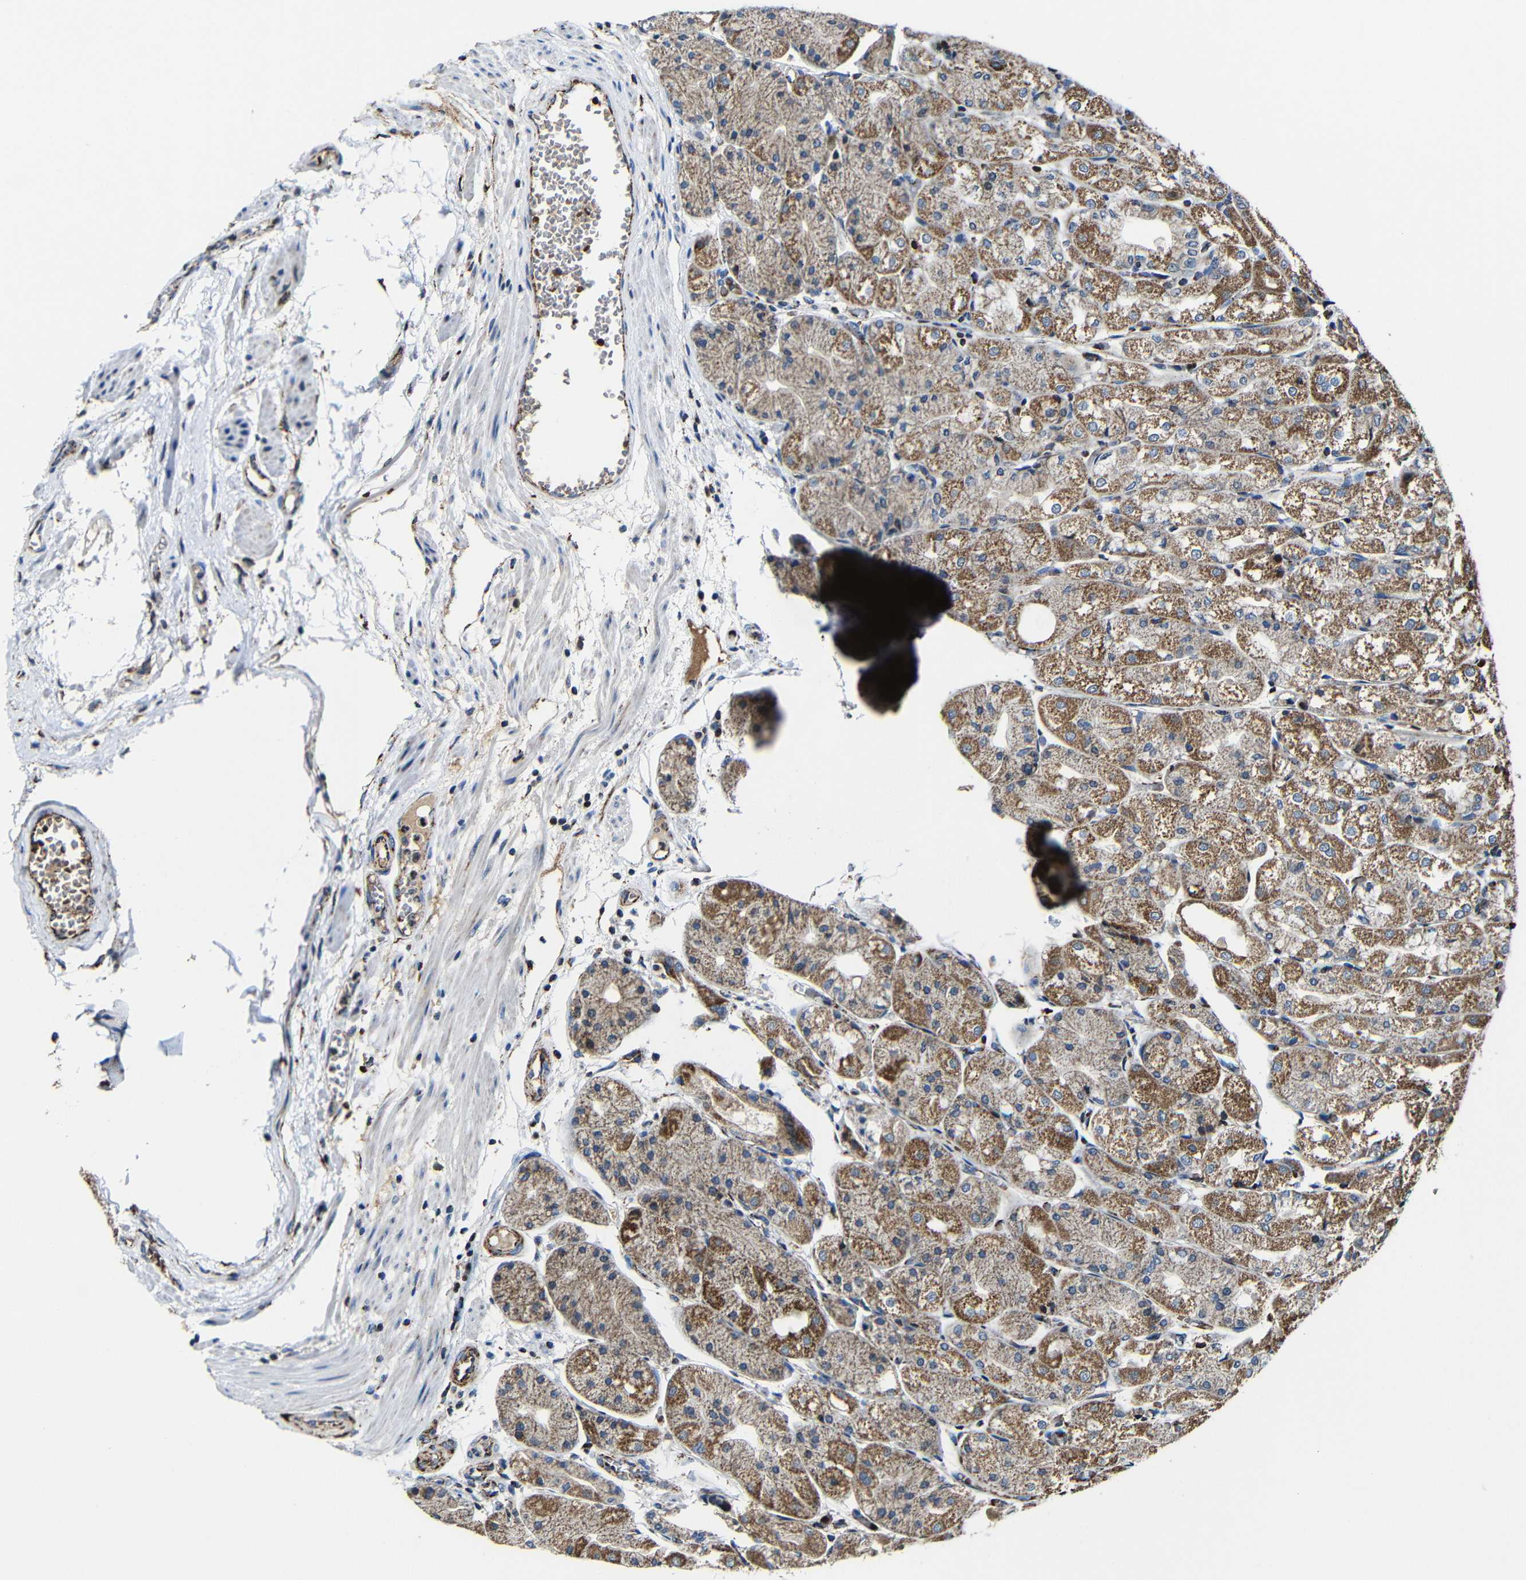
{"staining": {"intensity": "moderate", "quantity": ">75%", "location": "cytoplasmic/membranous"}, "tissue": "stomach", "cell_type": "Glandular cells", "image_type": "normal", "snomed": [{"axis": "morphology", "description": "Normal tissue, NOS"}, {"axis": "topography", "description": "Stomach, upper"}], "caption": "Stomach stained with a protein marker displays moderate staining in glandular cells.", "gene": "CA5B", "patient": {"sex": "male", "age": 72}}